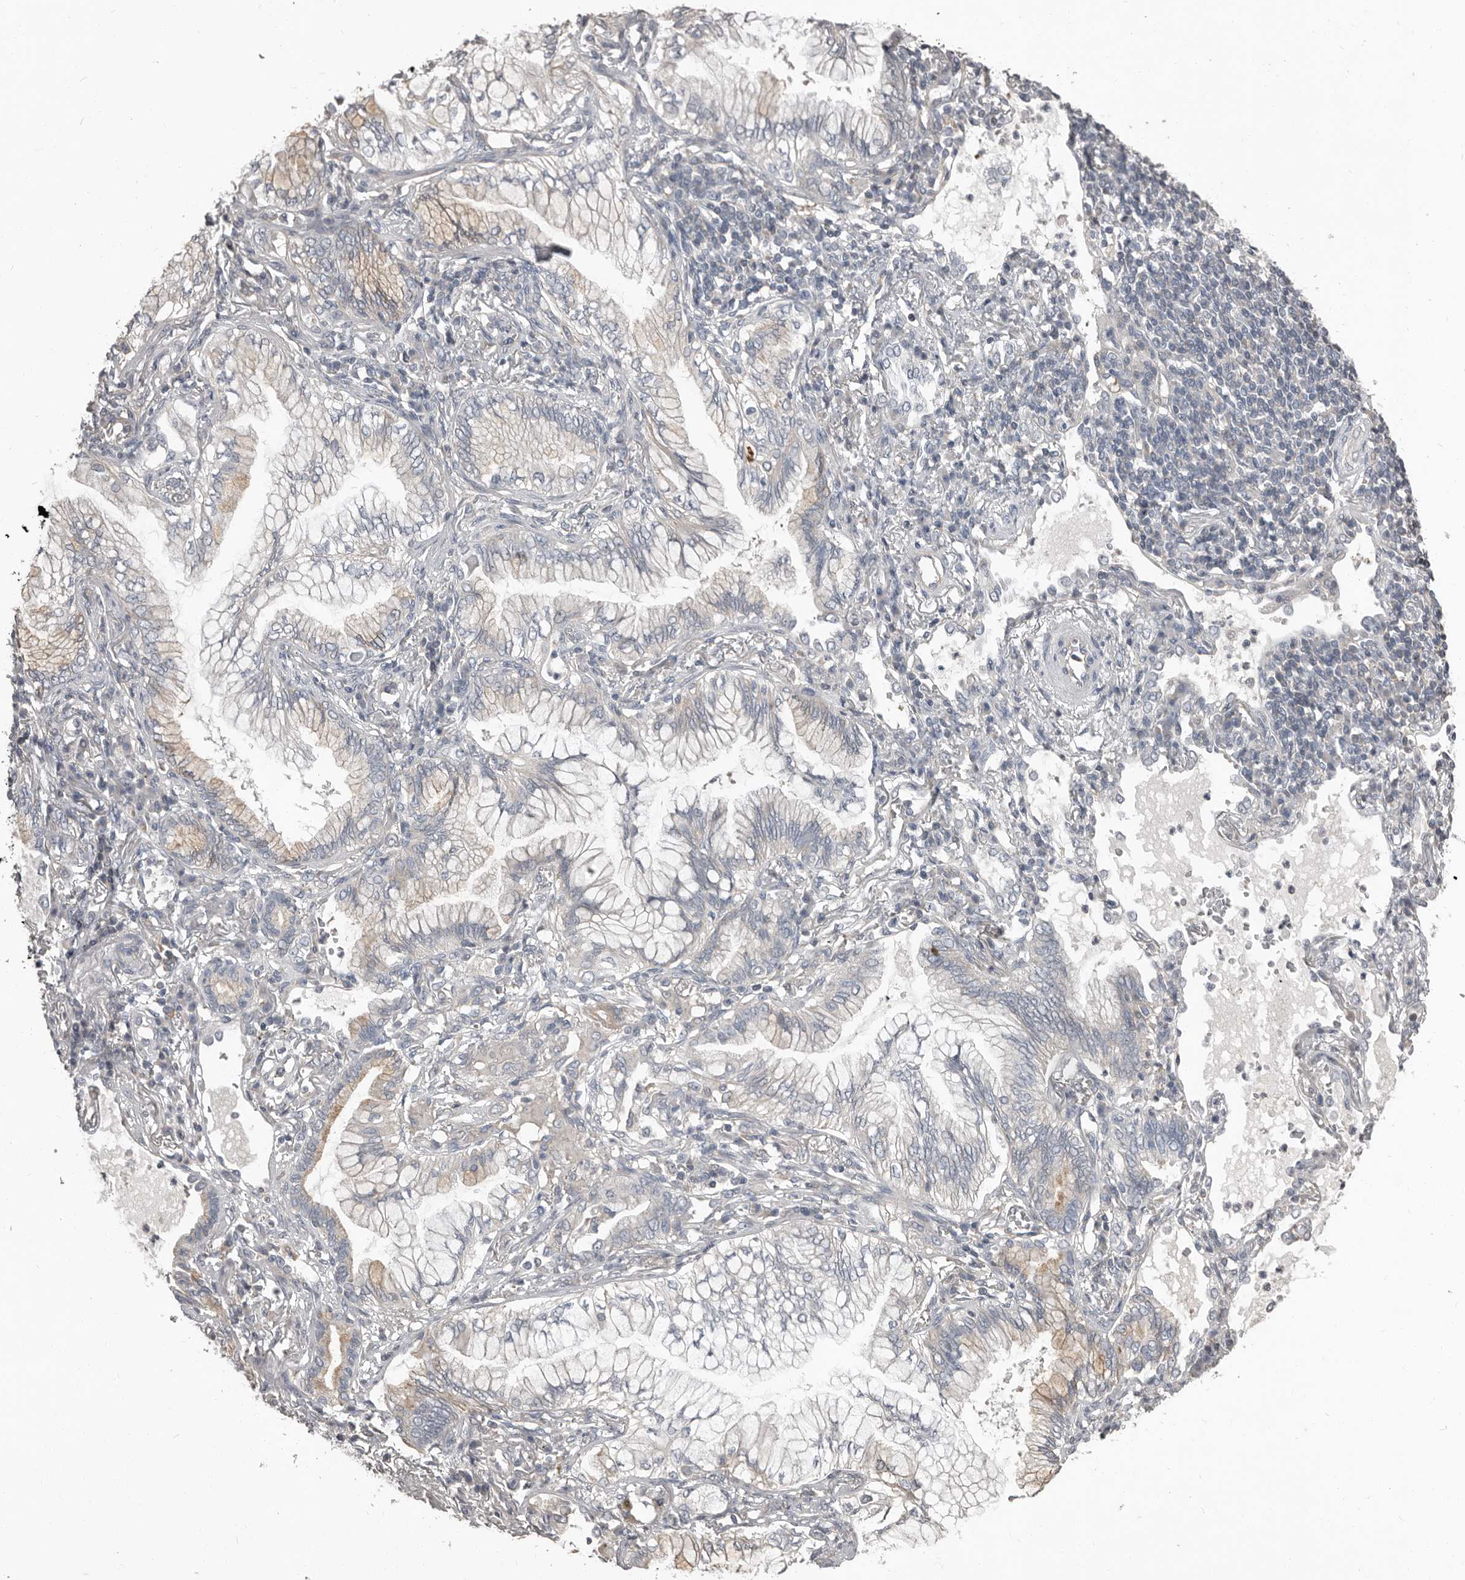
{"staining": {"intensity": "moderate", "quantity": "<25%", "location": "cytoplasmic/membranous"}, "tissue": "lung cancer", "cell_type": "Tumor cells", "image_type": "cancer", "snomed": [{"axis": "morphology", "description": "Adenocarcinoma, NOS"}, {"axis": "topography", "description": "Lung"}], "caption": "About <25% of tumor cells in human lung cancer (adenocarcinoma) display moderate cytoplasmic/membranous protein positivity as visualized by brown immunohistochemical staining.", "gene": "CA6", "patient": {"sex": "female", "age": 70}}